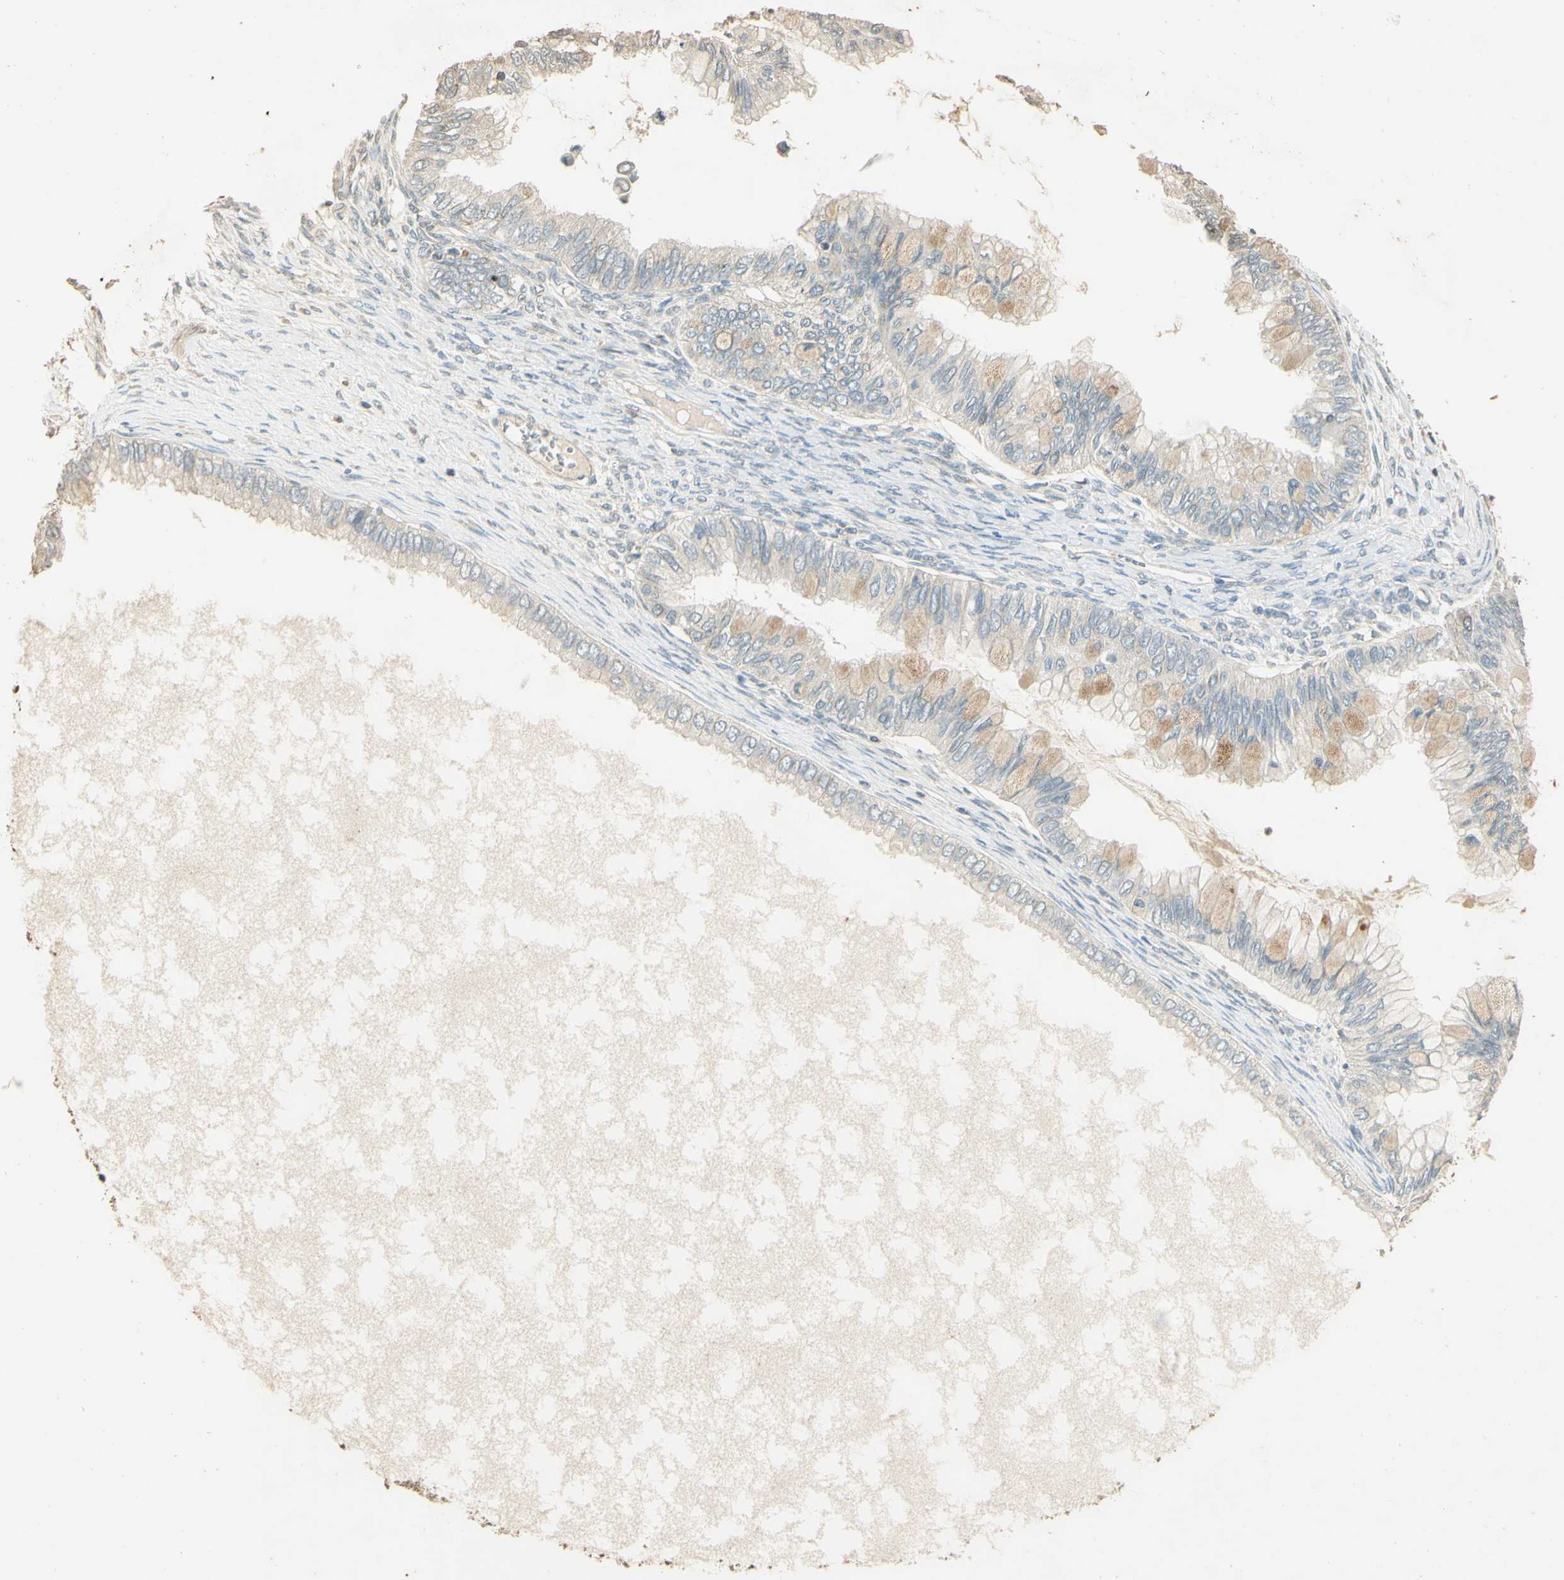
{"staining": {"intensity": "weak", "quantity": "25%-75%", "location": "cytoplasmic/membranous"}, "tissue": "ovarian cancer", "cell_type": "Tumor cells", "image_type": "cancer", "snomed": [{"axis": "morphology", "description": "Cystadenocarcinoma, mucinous, NOS"}, {"axis": "topography", "description": "Ovary"}], "caption": "Protein expression by immunohistochemistry exhibits weak cytoplasmic/membranous positivity in approximately 25%-75% of tumor cells in ovarian cancer.", "gene": "UXS1", "patient": {"sex": "female", "age": 80}}